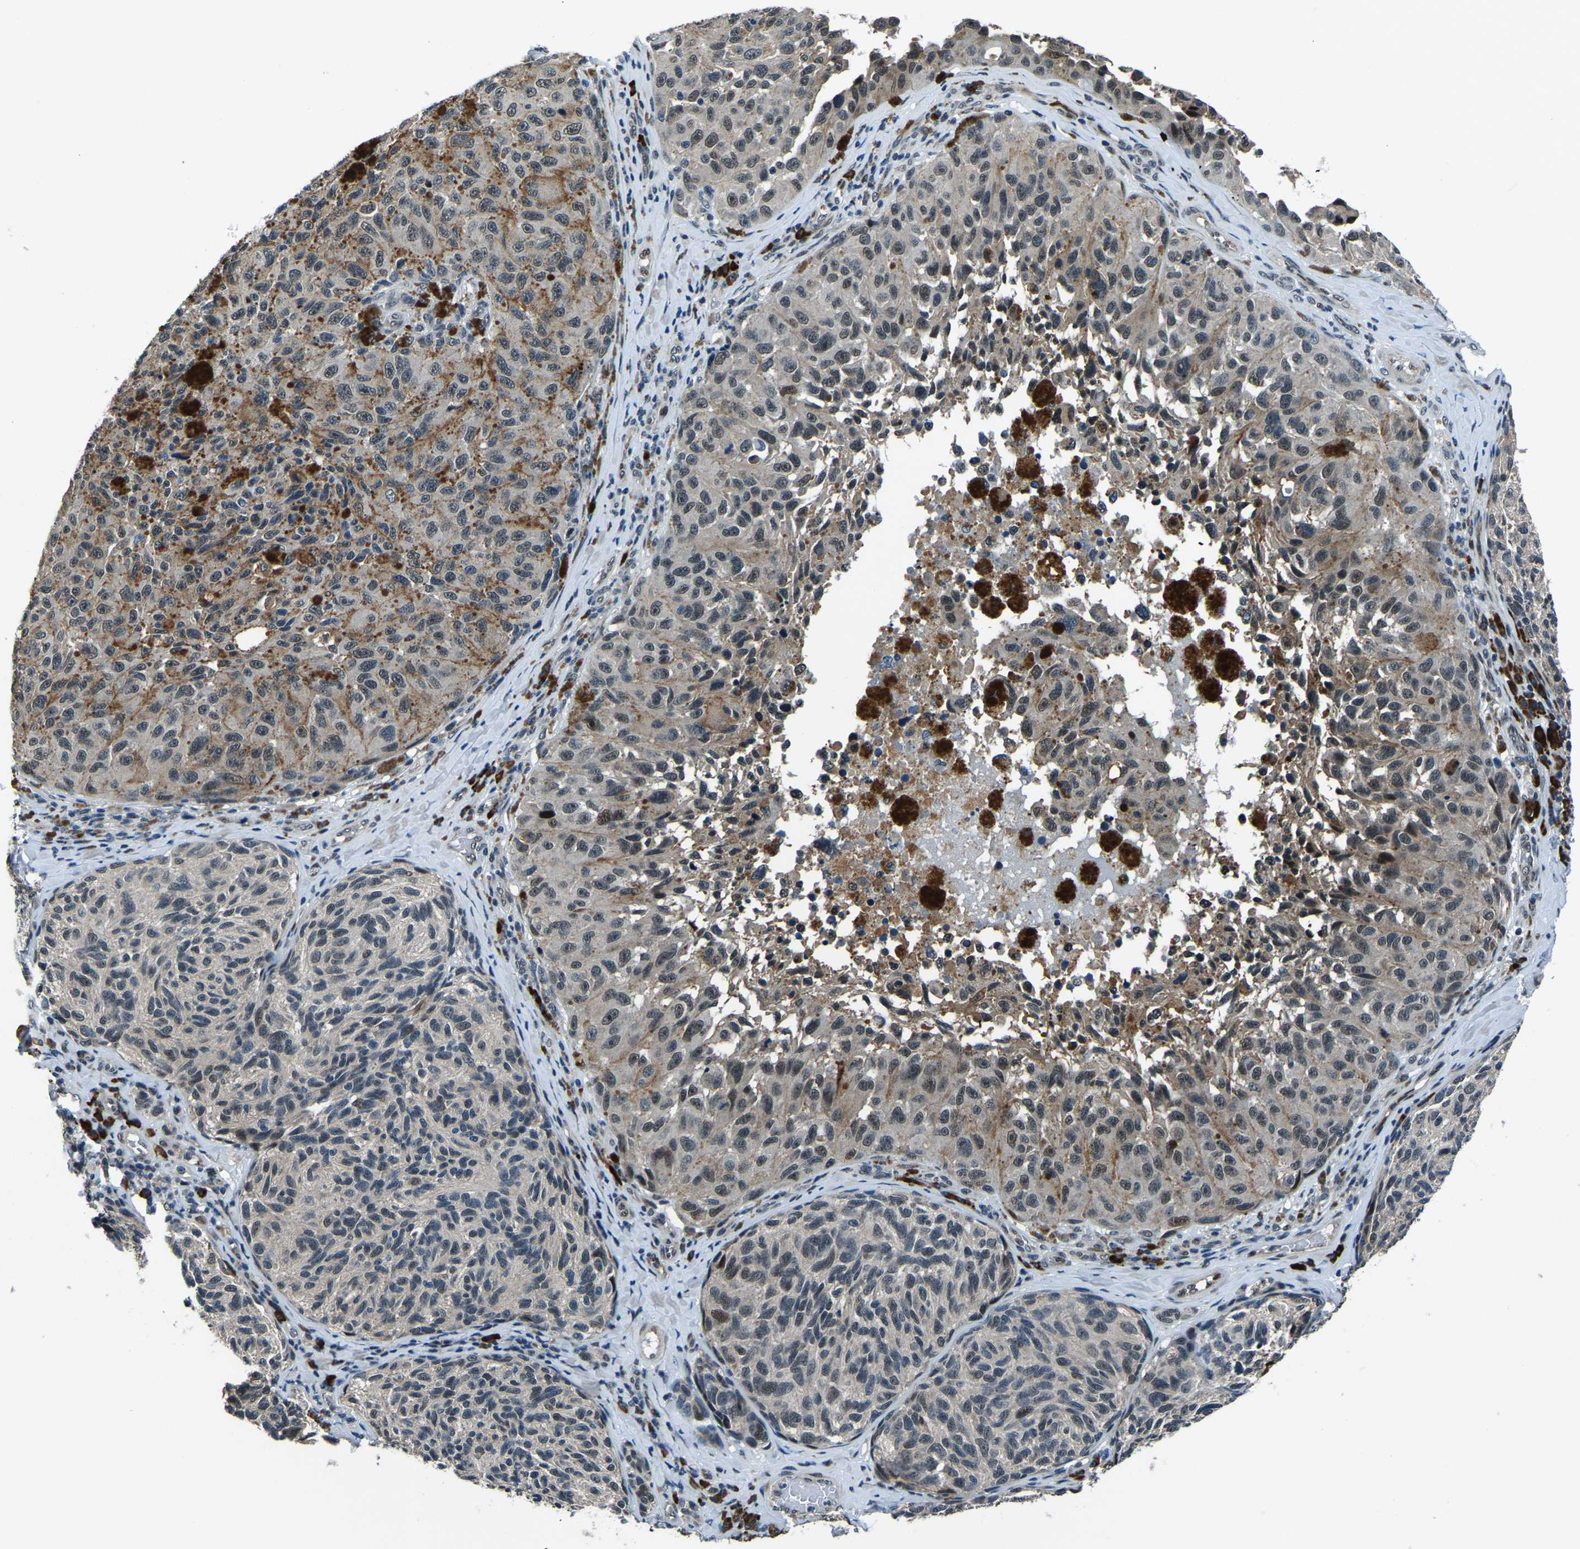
{"staining": {"intensity": "moderate", "quantity": "<25%", "location": "cytoplasmic/membranous,nuclear"}, "tissue": "melanoma", "cell_type": "Tumor cells", "image_type": "cancer", "snomed": [{"axis": "morphology", "description": "Malignant melanoma, NOS"}, {"axis": "topography", "description": "Skin"}], "caption": "This is a photomicrograph of immunohistochemistry (IHC) staining of malignant melanoma, which shows moderate staining in the cytoplasmic/membranous and nuclear of tumor cells.", "gene": "ING2", "patient": {"sex": "female", "age": 73}}